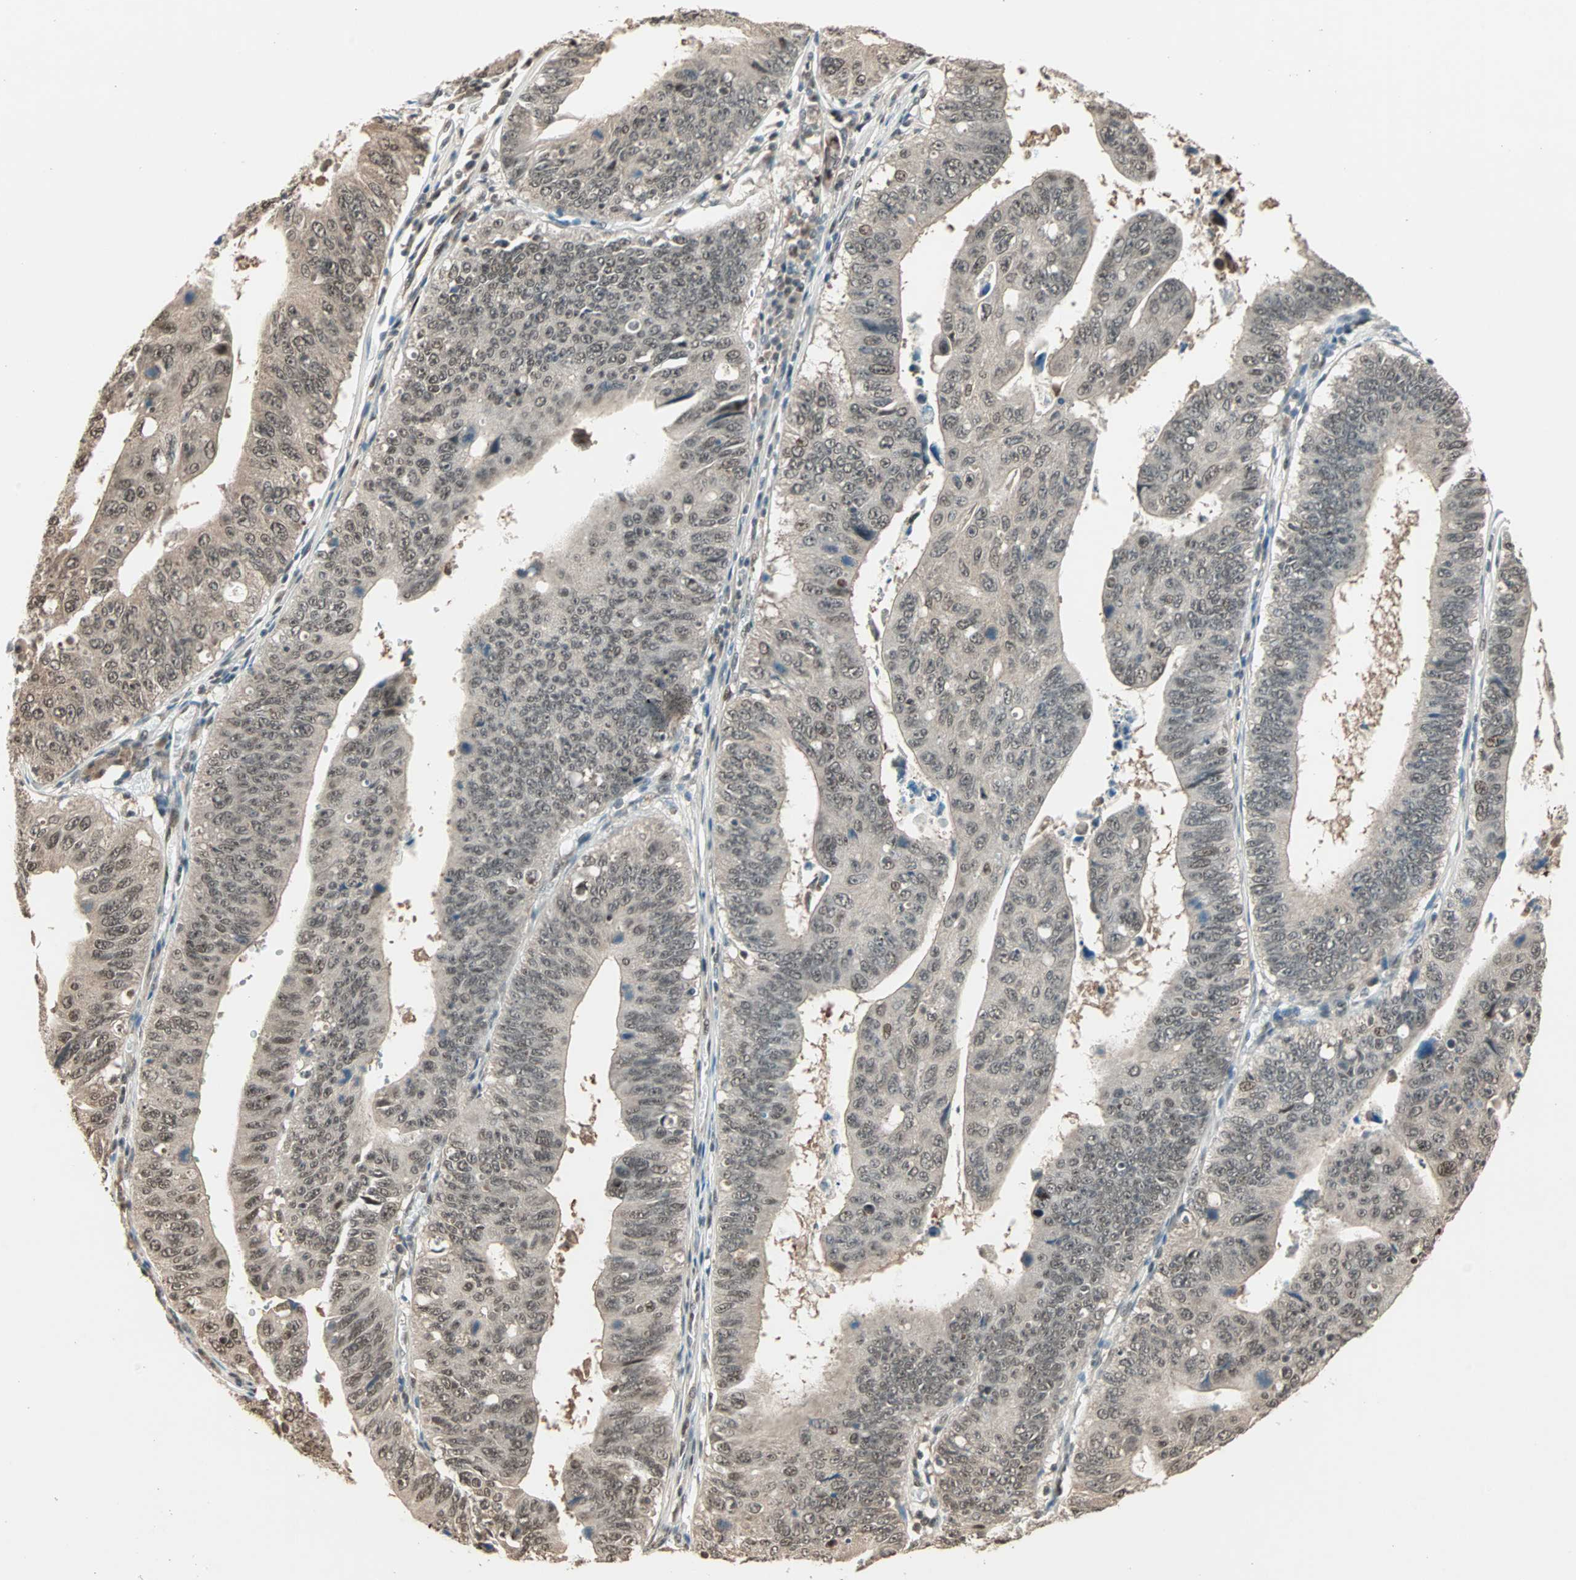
{"staining": {"intensity": "weak", "quantity": ">75%", "location": "nuclear"}, "tissue": "stomach cancer", "cell_type": "Tumor cells", "image_type": "cancer", "snomed": [{"axis": "morphology", "description": "Adenocarcinoma, NOS"}, {"axis": "topography", "description": "Stomach"}], "caption": "Stomach cancer (adenocarcinoma) stained with DAB IHC reveals low levels of weak nuclear positivity in approximately >75% of tumor cells. The staining is performed using DAB brown chromogen to label protein expression. The nuclei are counter-stained blue using hematoxylin.", "gene": "ZNF701", "patient": {"sex": "male", "age": 59}}